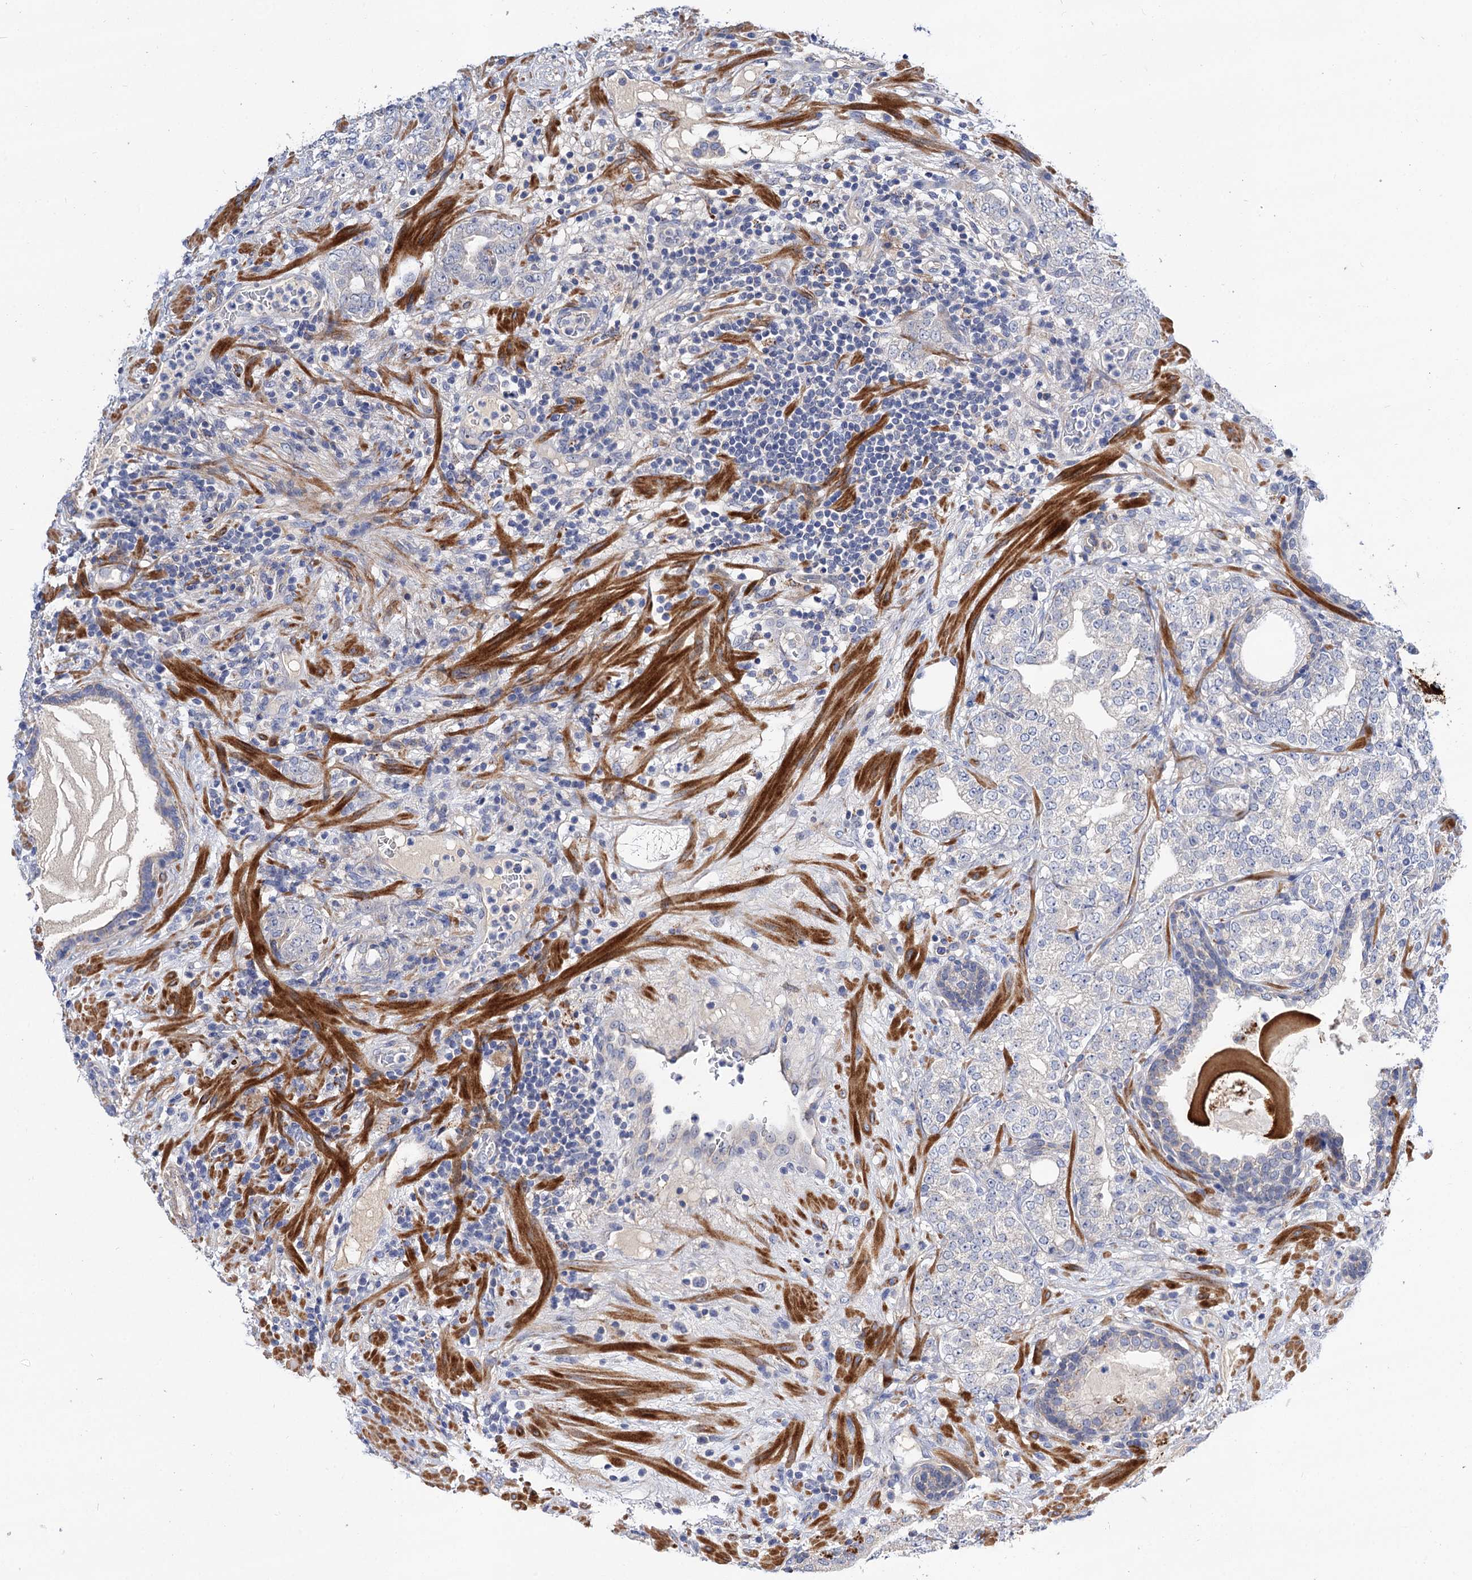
{"staining": {"intensity": "negative", "quantity": "none", "location": "none"}, "tissue": "prostate cancer", "cell_type": "Tumor cells", "image_type": "cancer", "snomed": [{"axis": "morphology", "description": "Adenocarcinoma, High grade"}, {"axis": "topography", "description": "Prostate"}], "caption": "High-grade adenocarcinoma (prostate) stained for a protein using immunohistochemistry exhibits no expression tumor cells.", "gene": "NUDCD2", "patient": {"sex": "male", "age": 64}}